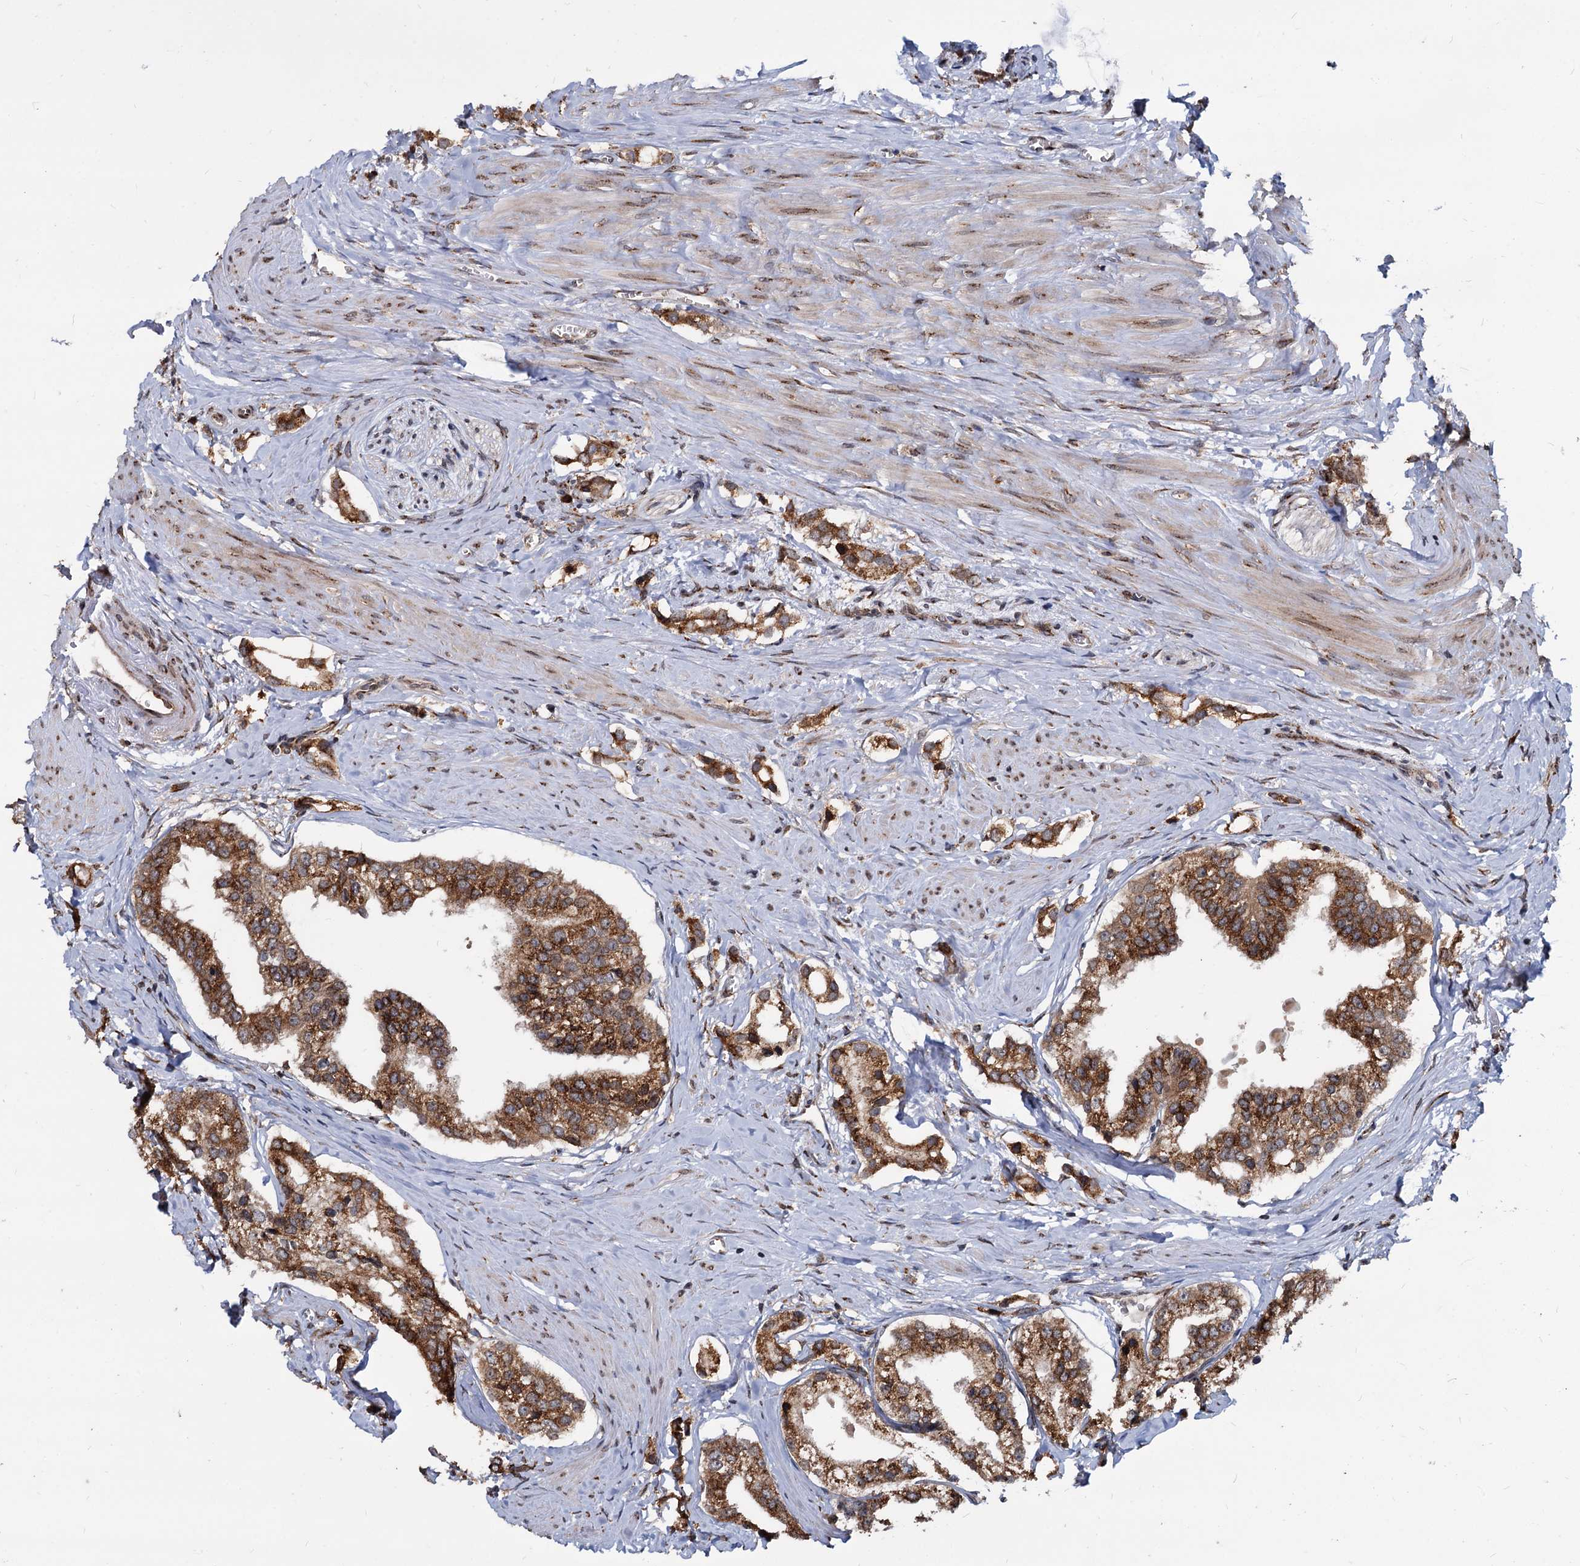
{"staining": {"intensity": "moderate", "quantity": ">75%", "location": "cytoplasmic/membranous"}, "tissue": "prostate cancer", "cell_type": "Tumor cells", "image_type": "cancer", "snomed": [{"axis": "morphology", "description": "Adenocarcinoma, High grade"}, {"axis": "topography", "description": "Prostate"}], "caption": "There is medium levels of moderate cytoplasmic/membranous expression in tumor cells of adenocarcinoma (high-grade) (prostate), as demonstrated by immunohistochemical staining (brown color).", "gene": "SAAL1", "patient": {"sex": "male", "age": 66}}